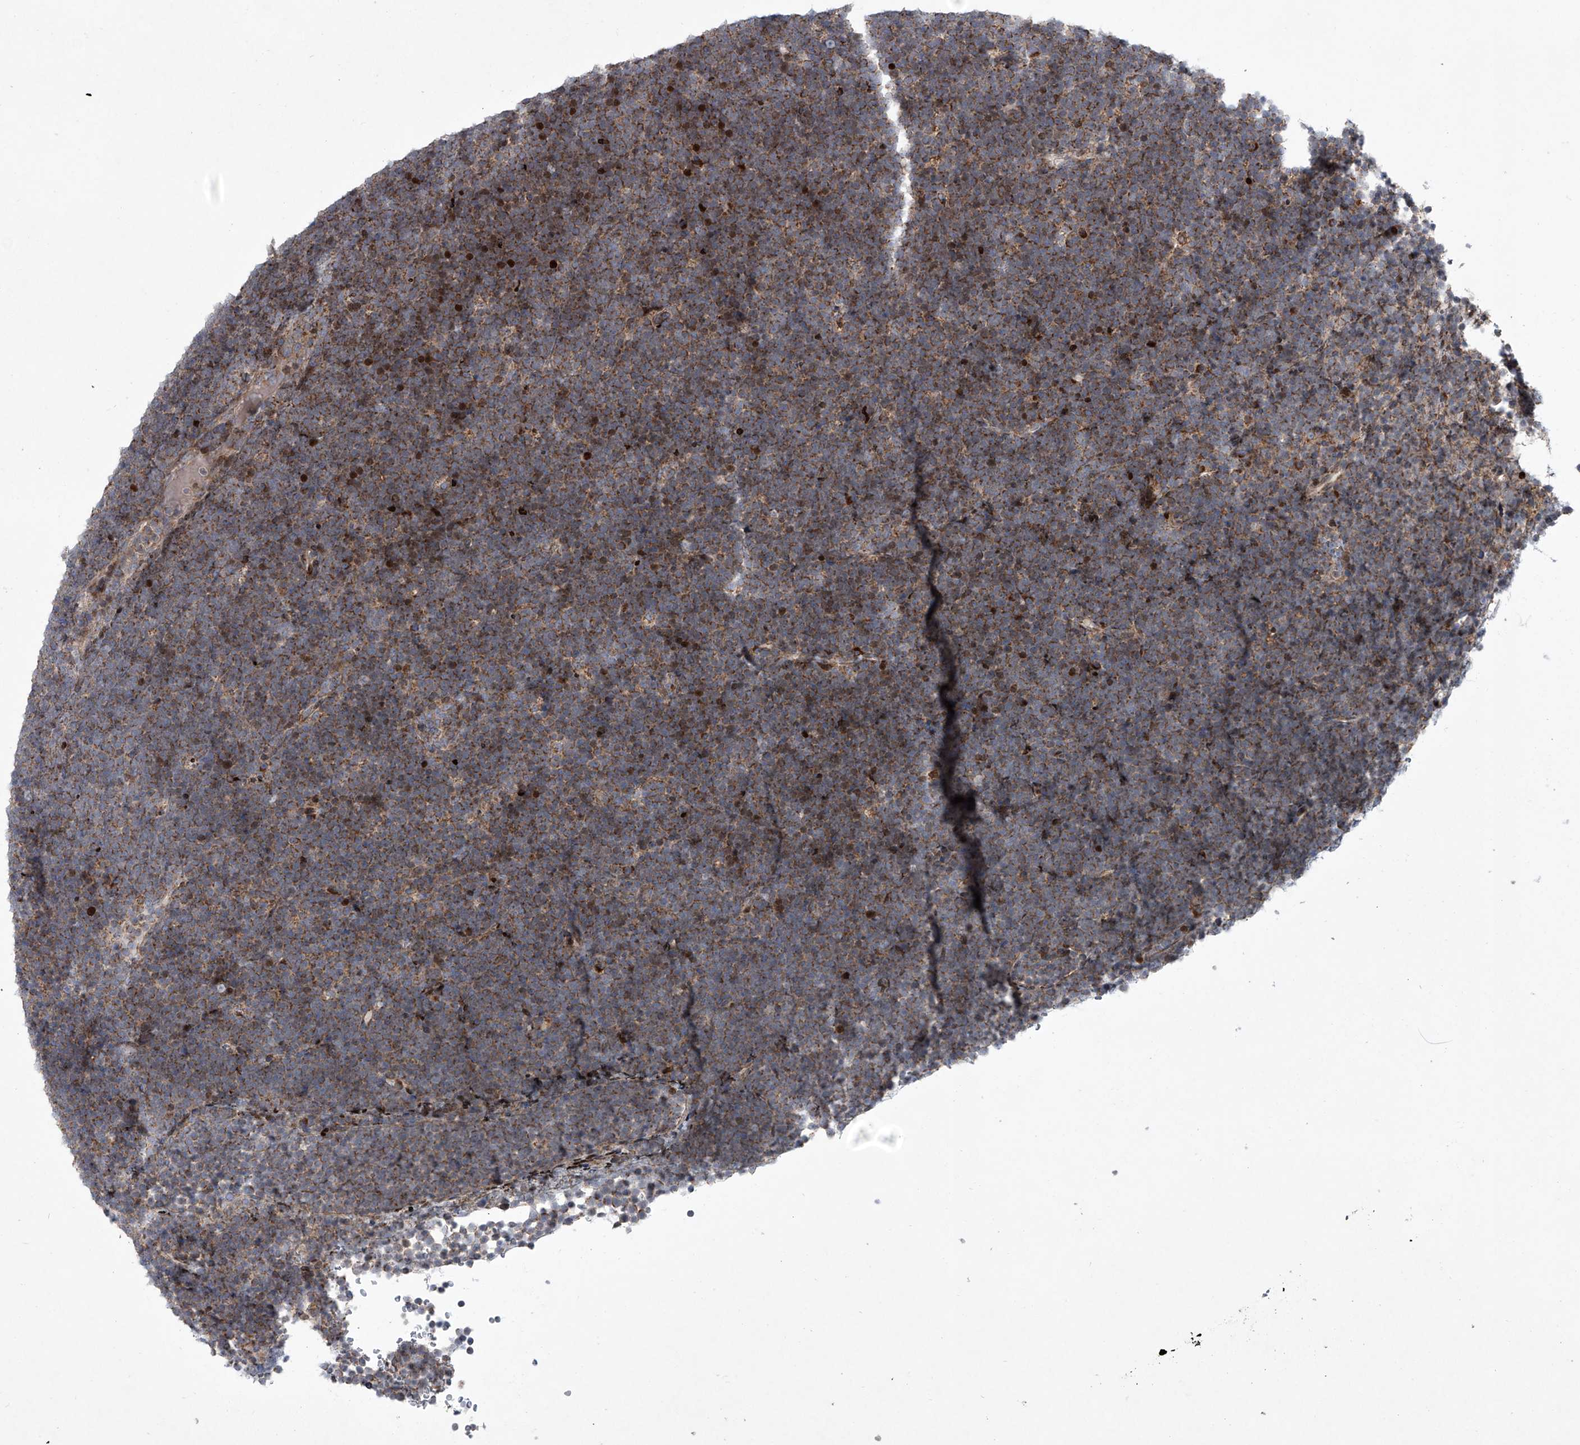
{"staining": {"intensity": "moderate", "quantity": ">75%", "location": "cytoplasmic/membranous"}, "tissue": "lymphoma", "cell_type": "Tumor cells", "image_type": "cancer", "snomed": [{"axis": "morphology", "description": "Malignant lymphoma, non-Hodgkin's type, High grade"}, {"axis": "topography", "description": "Lymph node"}], "caption": "Immunohistochemistry micrograph of human lymphoma stained for a protein (brown), which exhibits medium levels of moderate cytoplasmic/membranous expression in approximately >75% of tumor cells.", "gene": "STRADA", "patient": {"sex": "male", "age": 13}}